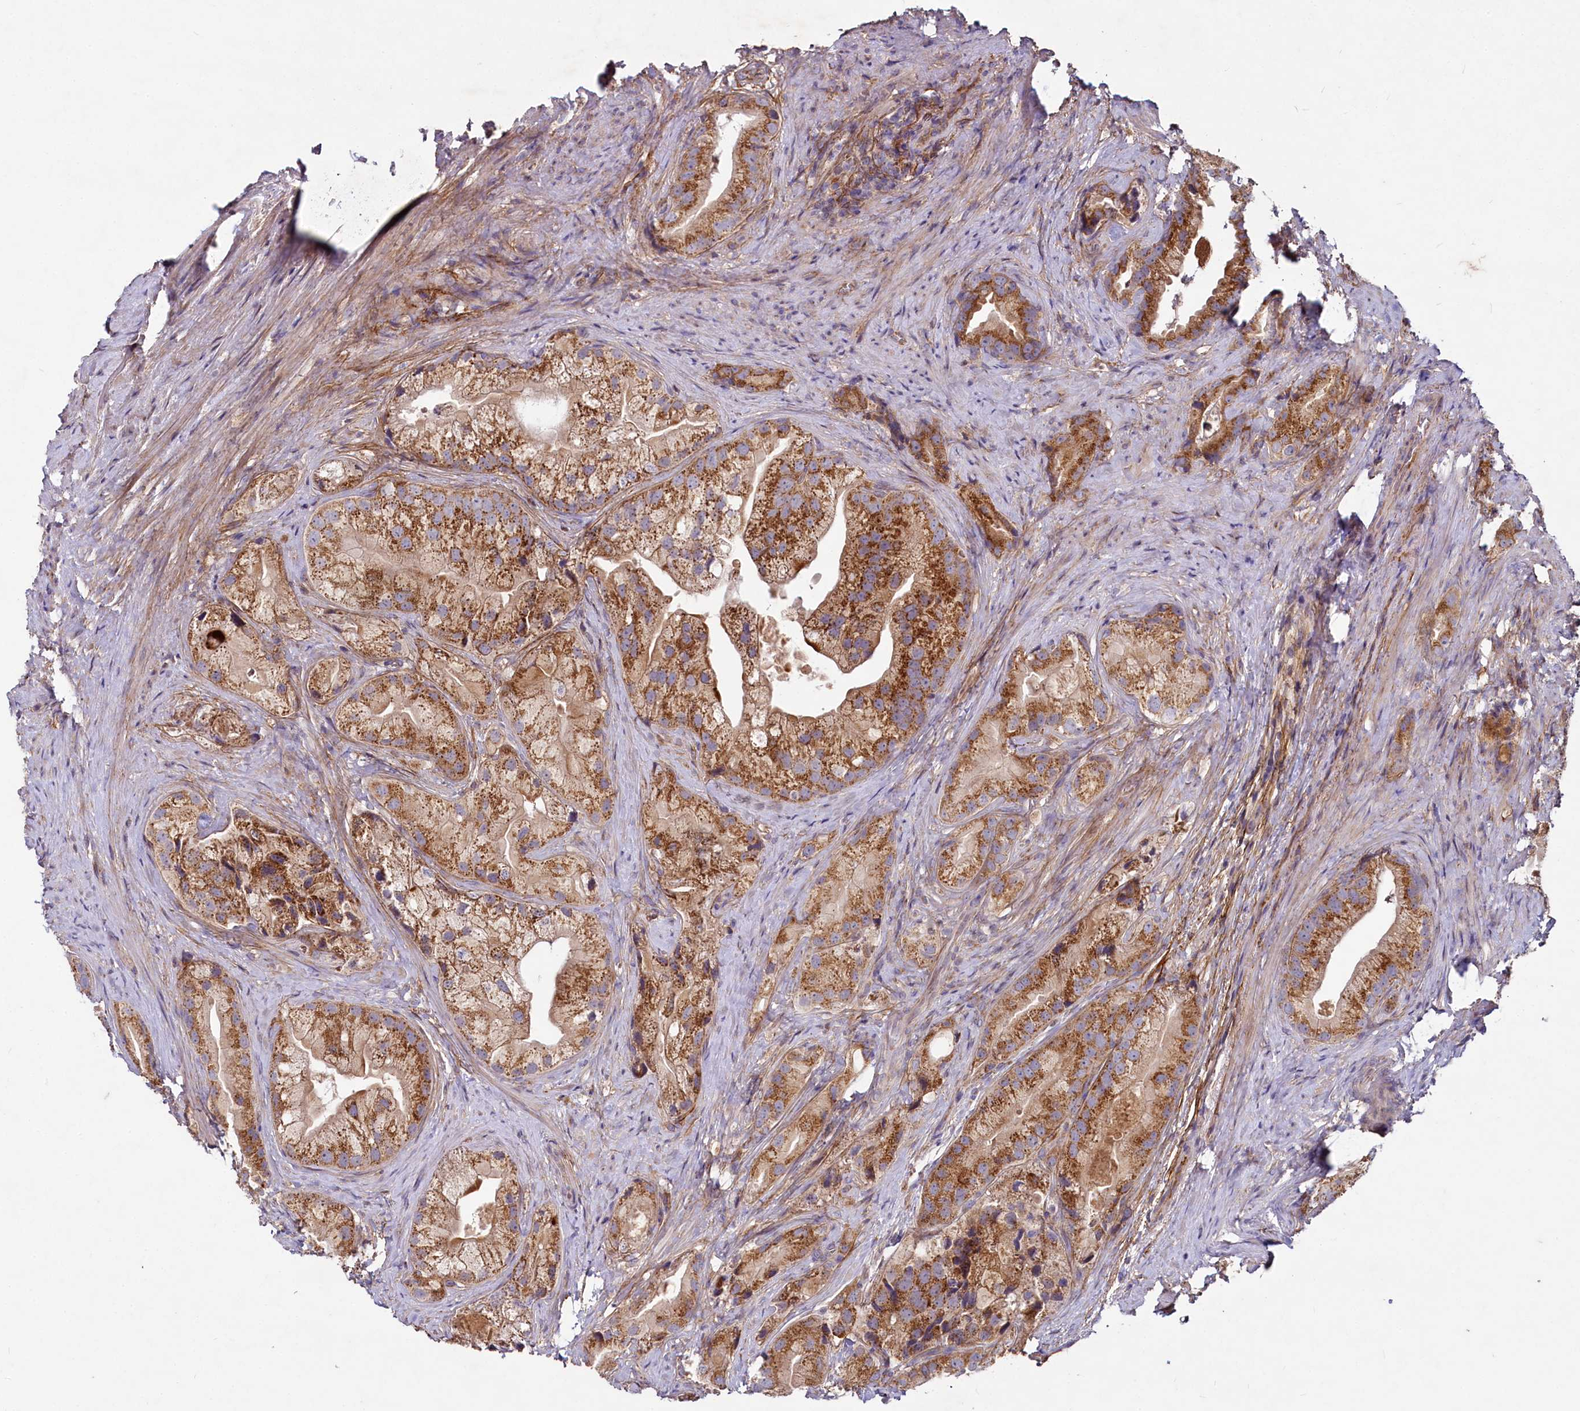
{"staining": {"intensity": "strong", "quantity": ">75%", "location": "cytoplasmic/membranous"}, "tissue": "prostate cancer", "cell_type": "Tumor cells", "image_type": "cancer", "snomed": [{"axis": "morphology", "description": "Adenocarcinoma, Low grade"}, {"axis": "topography", "description": "Prostate"}], "caption": "Strong cytoplasmic/membranous expression is identified in about >75% of tumor cells in adenocarcinoma (low-grade) (prostate).", "gene": "ADCY2", "patient": {"sex": "male", "age": 71}}